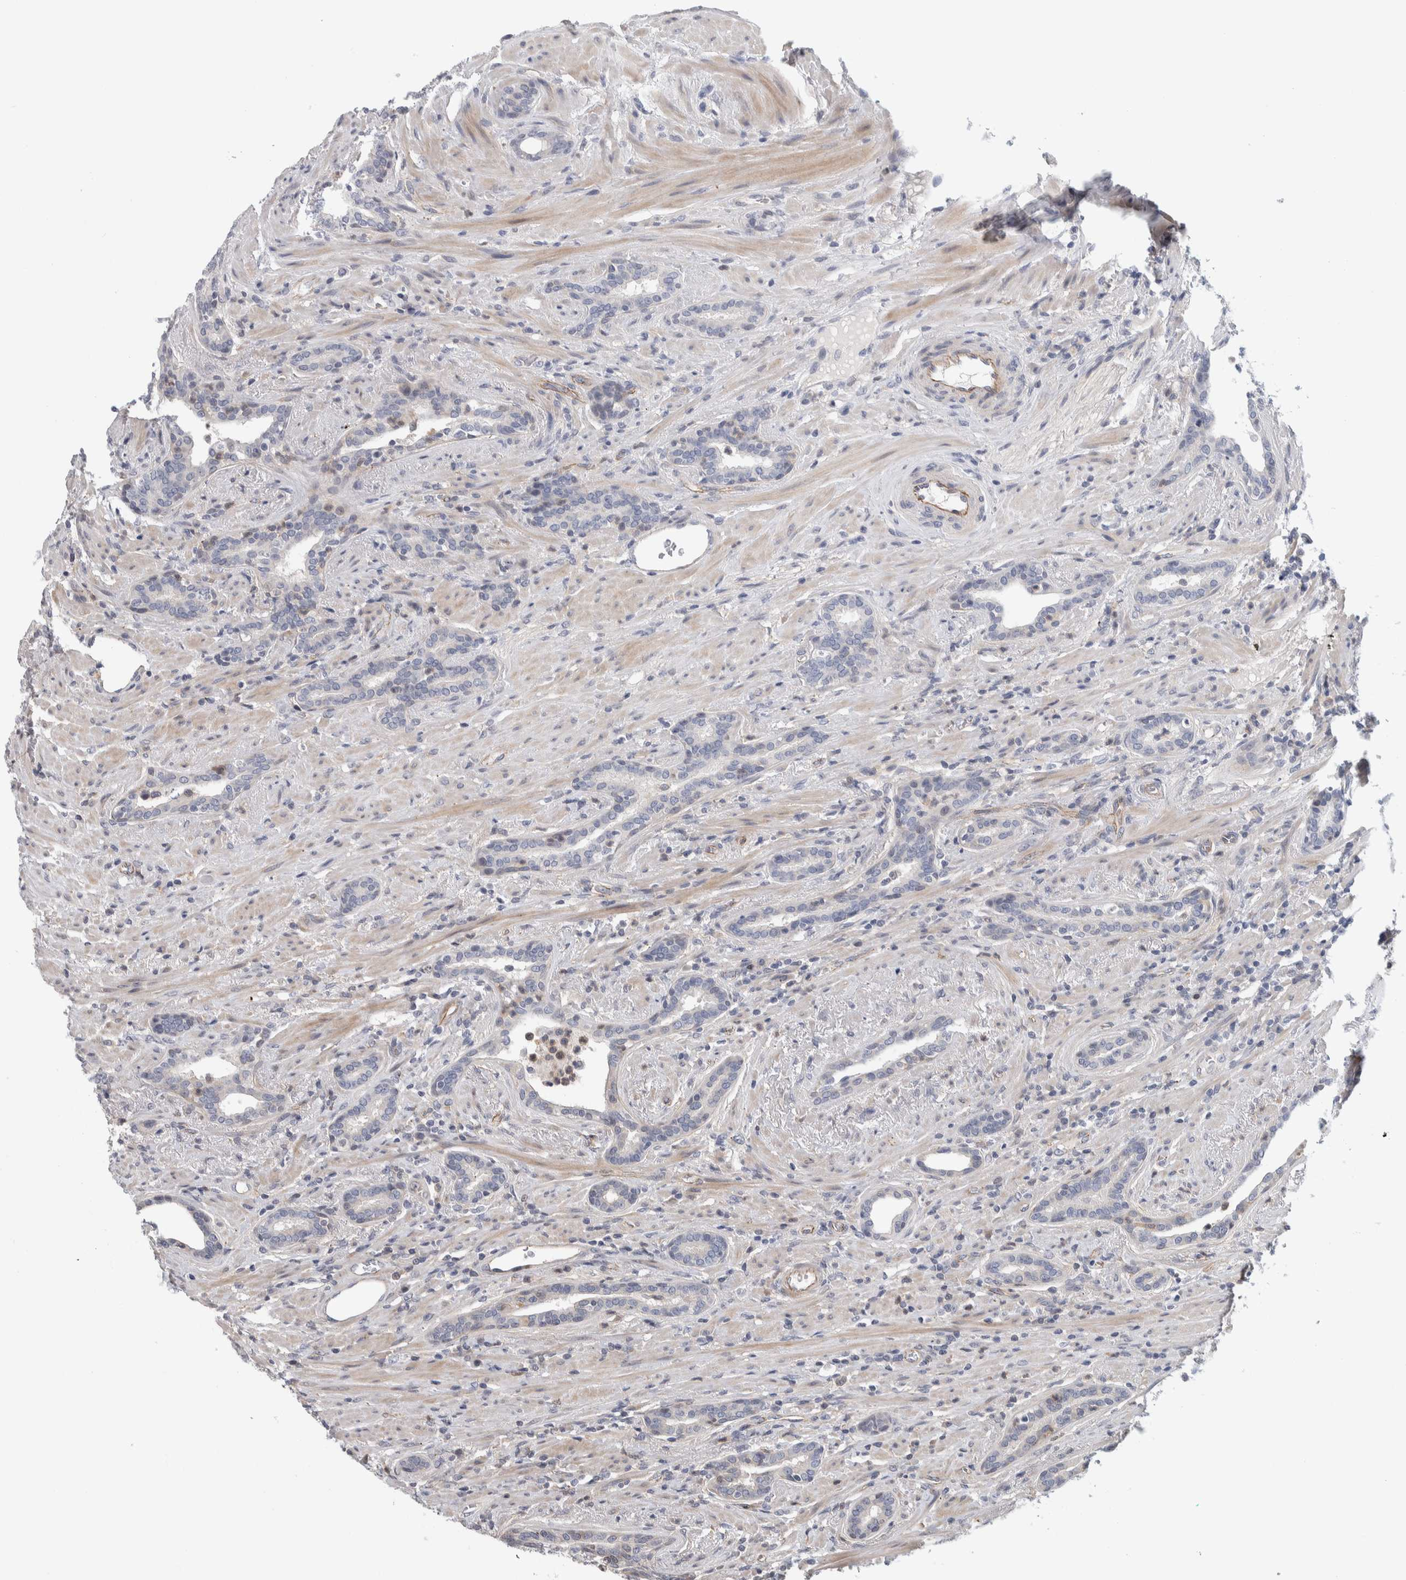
{"staining": {"intensity": "negative", "quantity": "none", "location": "none"}, "tissue": "prostate cancer", "cell_type": "Tumor cells", "image_type": "cancer", "snomed": [{"axis": "morphology", "description": "Adenocarcinoma, High grade"}, {"axis": "topography", "description": "Prostate"}], "caption": "Human prostate cancer stained for a protein using immunohistochemistry shows no staining in tumor cells.", "gene": "ZNF862", "patient": {"sex": "male", "age": 71}}